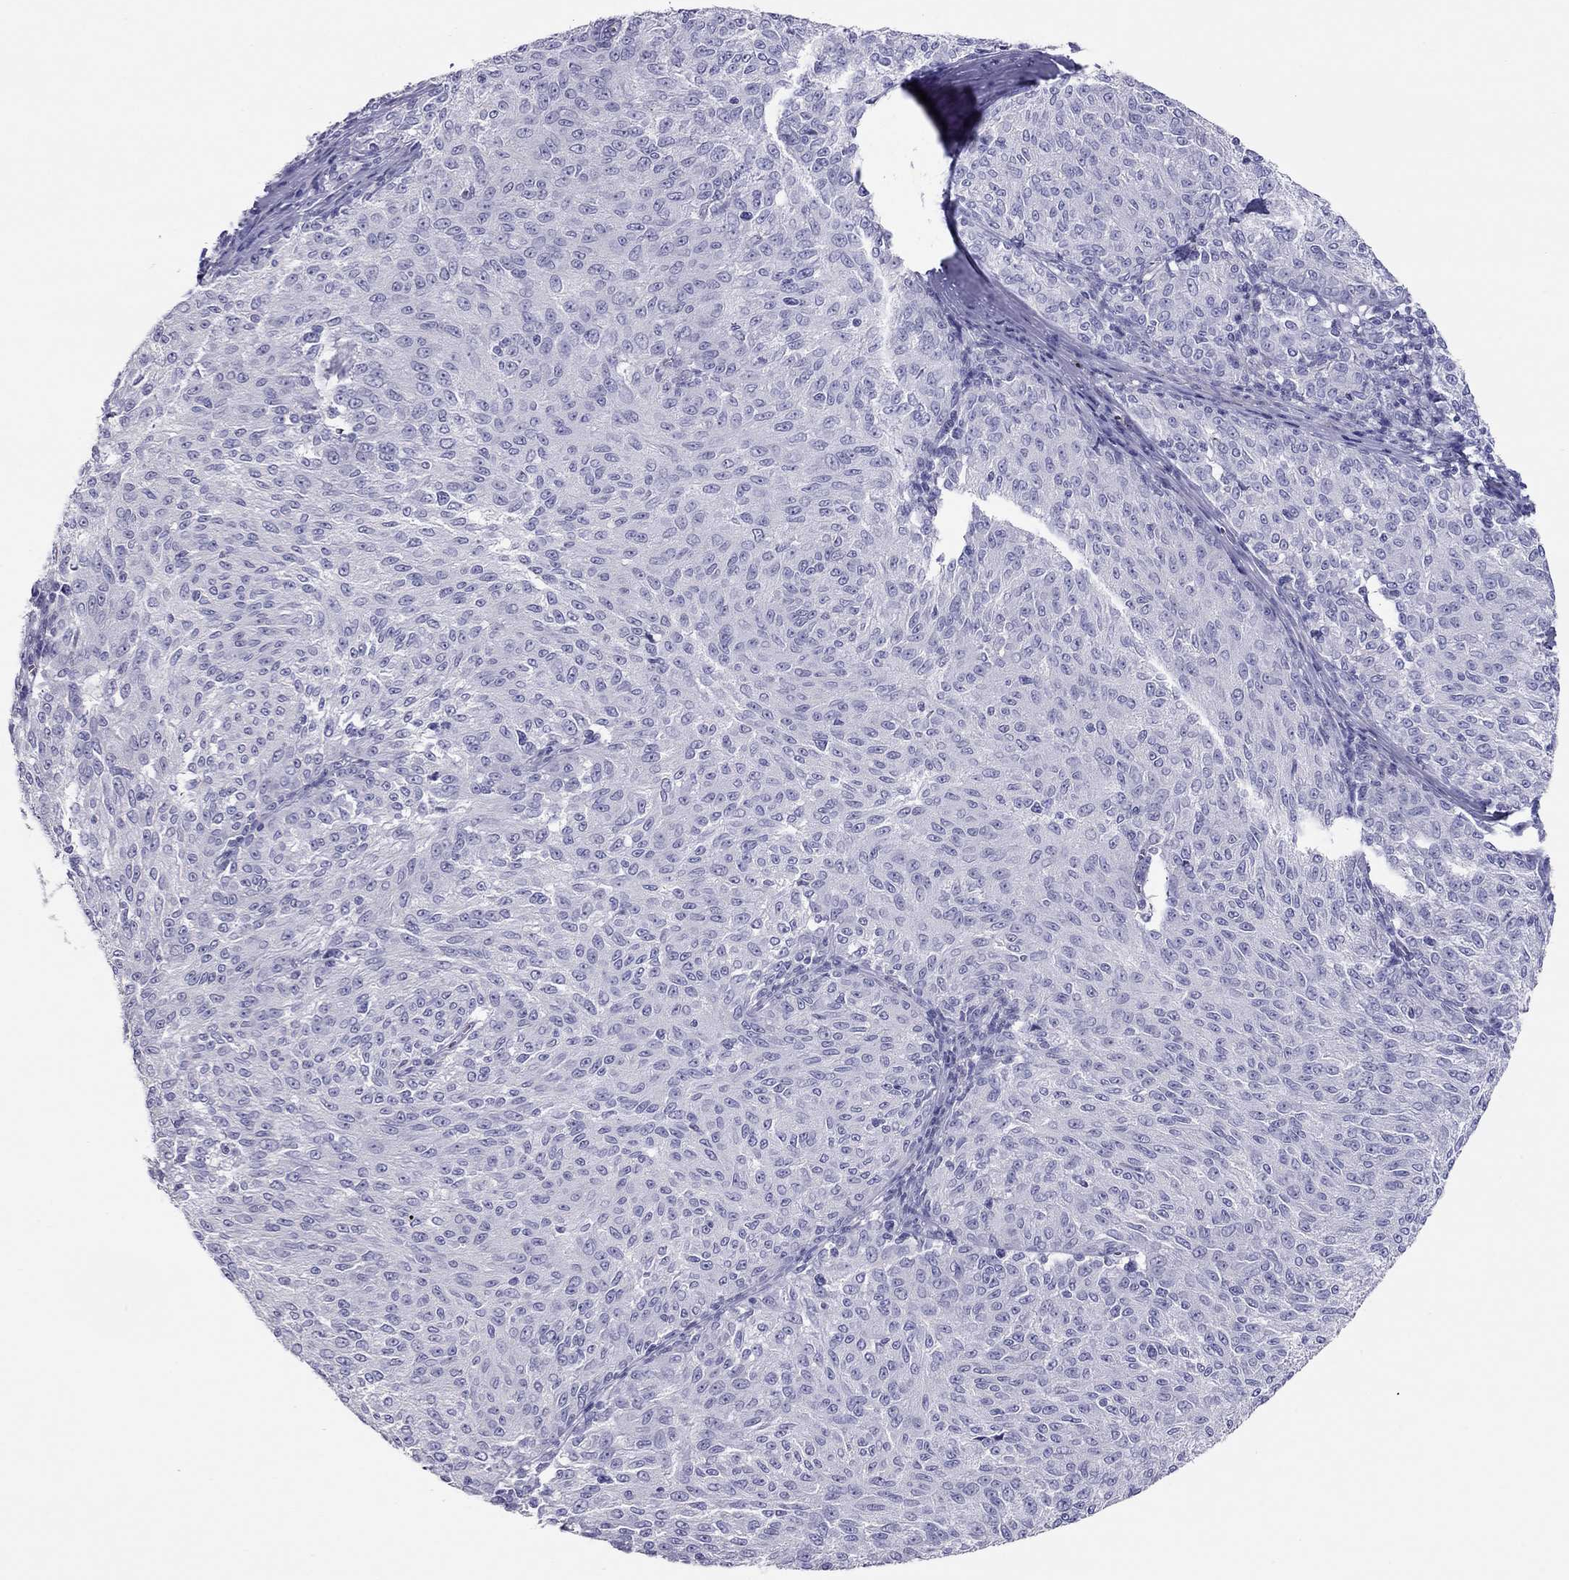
{"staining": {"intensity": "negative", "quantity": "none", "location": "none"}, "tissue": "melanoma", "cell_type": "Tumor cells", "image_type": "cancer", "snomed": [{"axis": "morphology", "description": "Malignant melanoma, NOS"}, {"axis": "topography", "description": "Skin"}], "caption": "Malignant melanoma stained for a protein using IHC shows no staining tumor cells.", "gene": "KCNV2", "patient": {"sex": "female", "age": 72}}